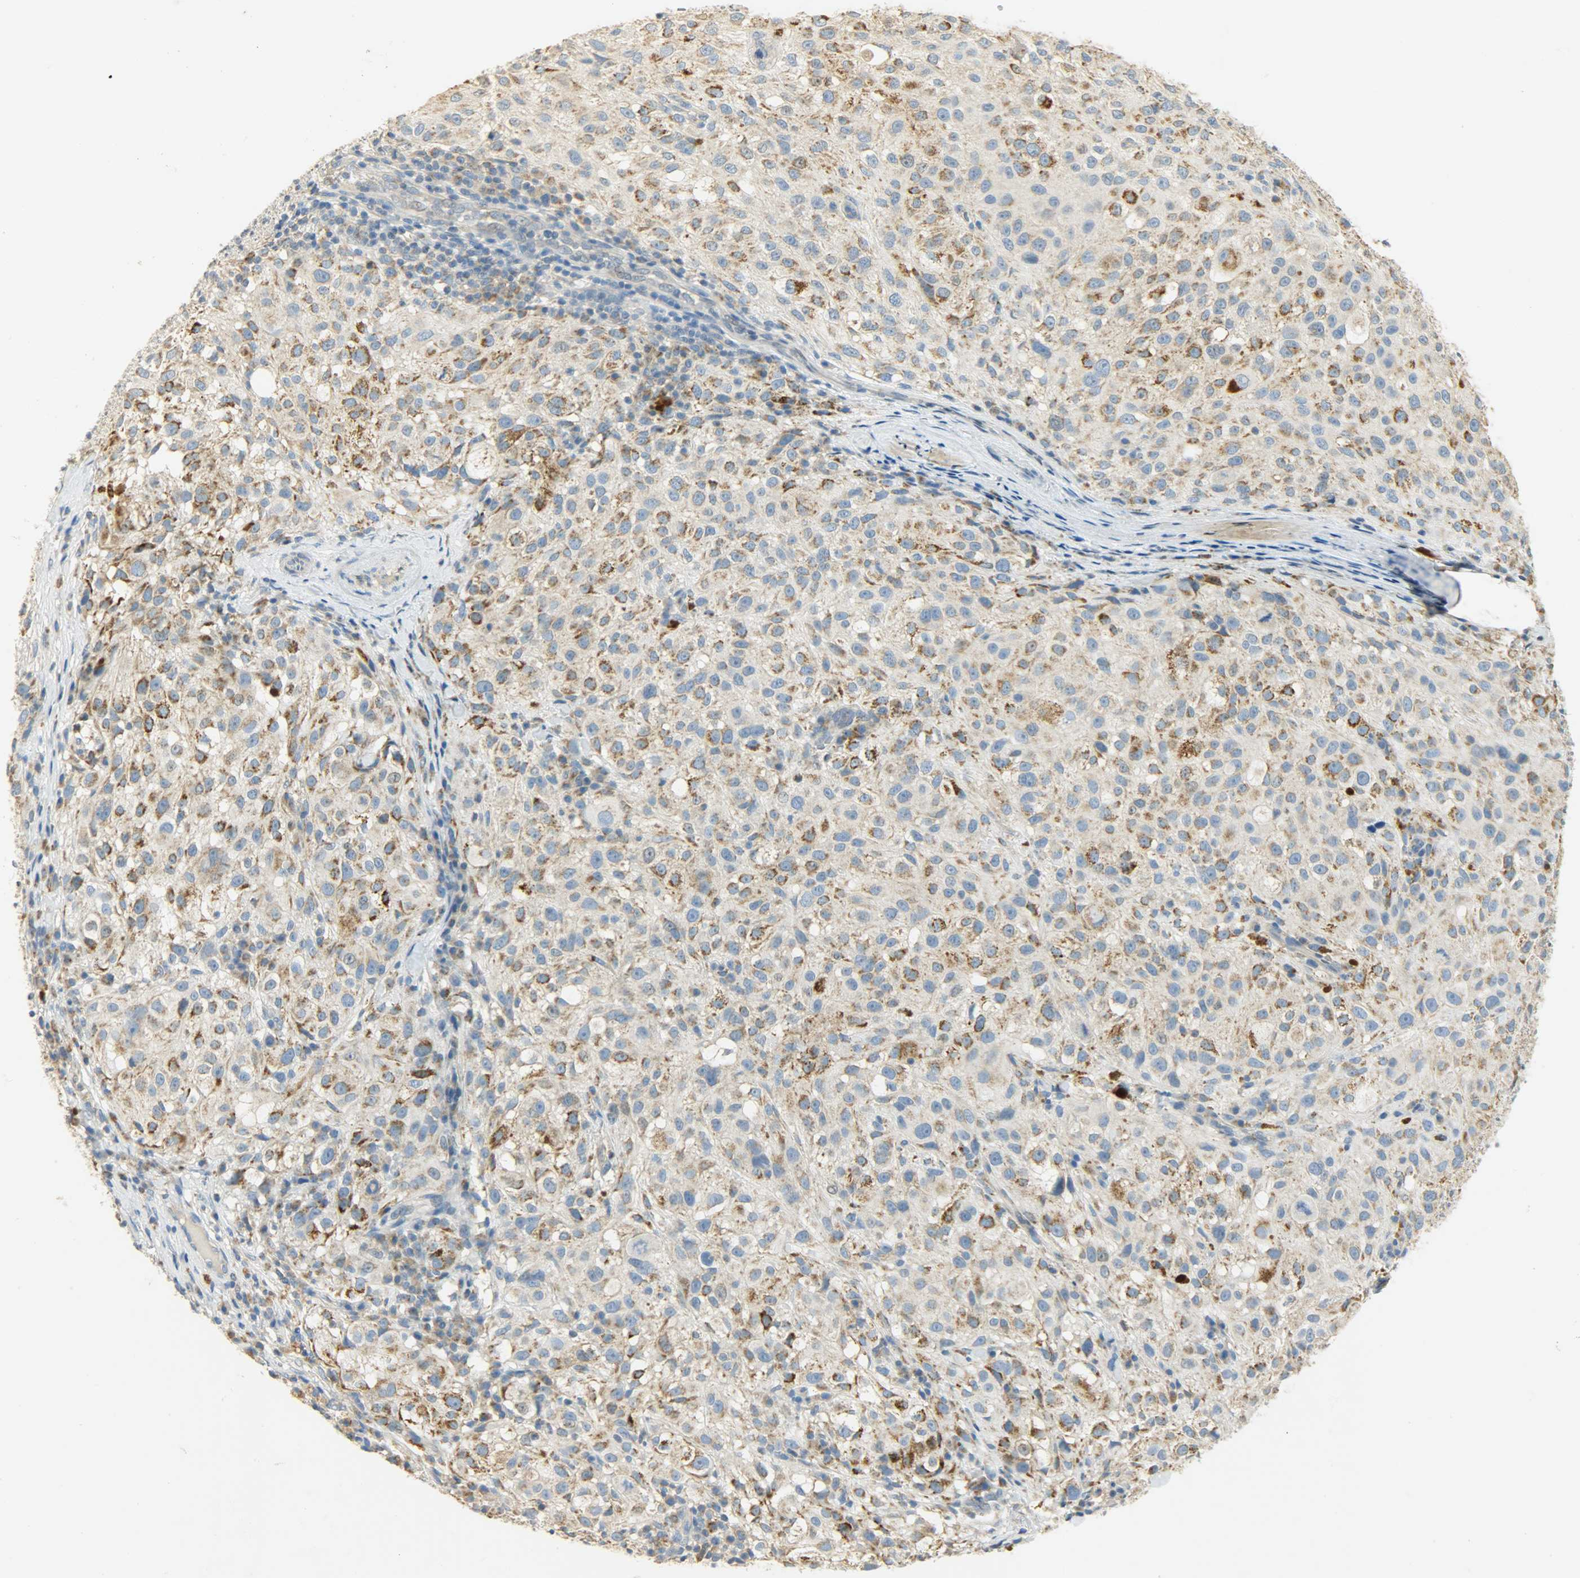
{"staining": {"intensity": "strong", "quantity": "25%-75%", "location": "cytoplasmic/membranous"}, "tissue": "melanoma", "cell_type": "Tumor cells", "image_type": "cancer", "snomed": [{"axis": "morphology", "description": "Necrosis, NOS"}, {"axis": "morphology", "description": "Malignant melanoma, NOS"}, {"axis": "topography", "description": "Skin"}], "caption": "Malignant melanoma stained for a protein (brown) shows strong cytoplasmic/membranous positive expression in approximately 25%-75% of tumor cells.", "gene": "NNT", "patient": {"sex": "female", "age": 87}}